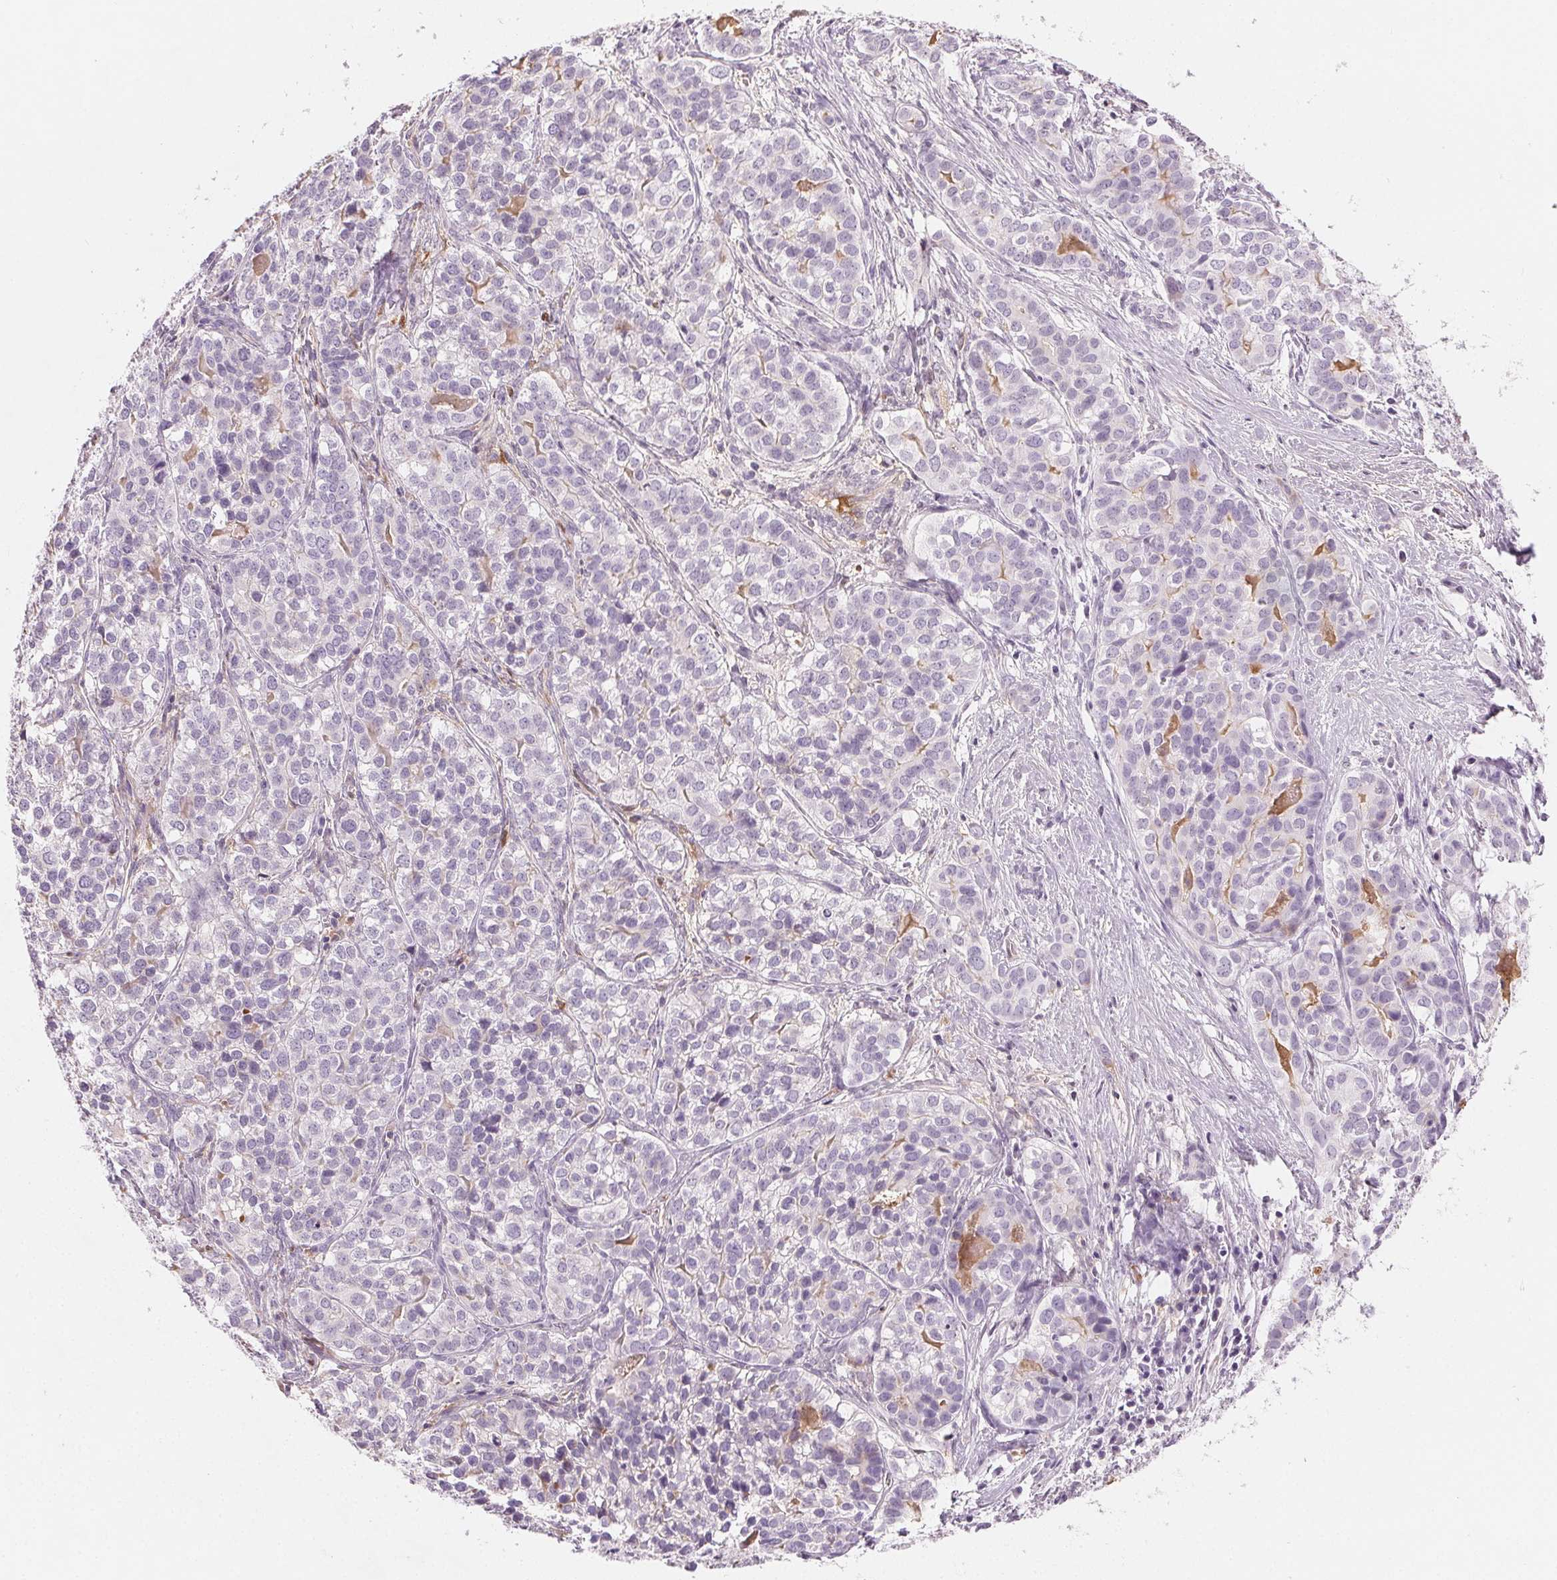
{"staining": {"intensity": "weak", "quantity": "<25%", "location": "cytoplasmic/membranous,nuclear"}, "tissue": "liver cancer", "cell_type": "Tumor cells", "image_type": "cancer", "snomed": [{"axis": "morphology", "description": "Cholangiocarcinoma"}, {"axis": "topography", "description": "Liver"}], "caption": "The micrograph demonstrates no staining of tumor cells in cholangiocarcinoma (liver).", "gene": "AFM", "patient": {"sex": "male", "age": 56}}